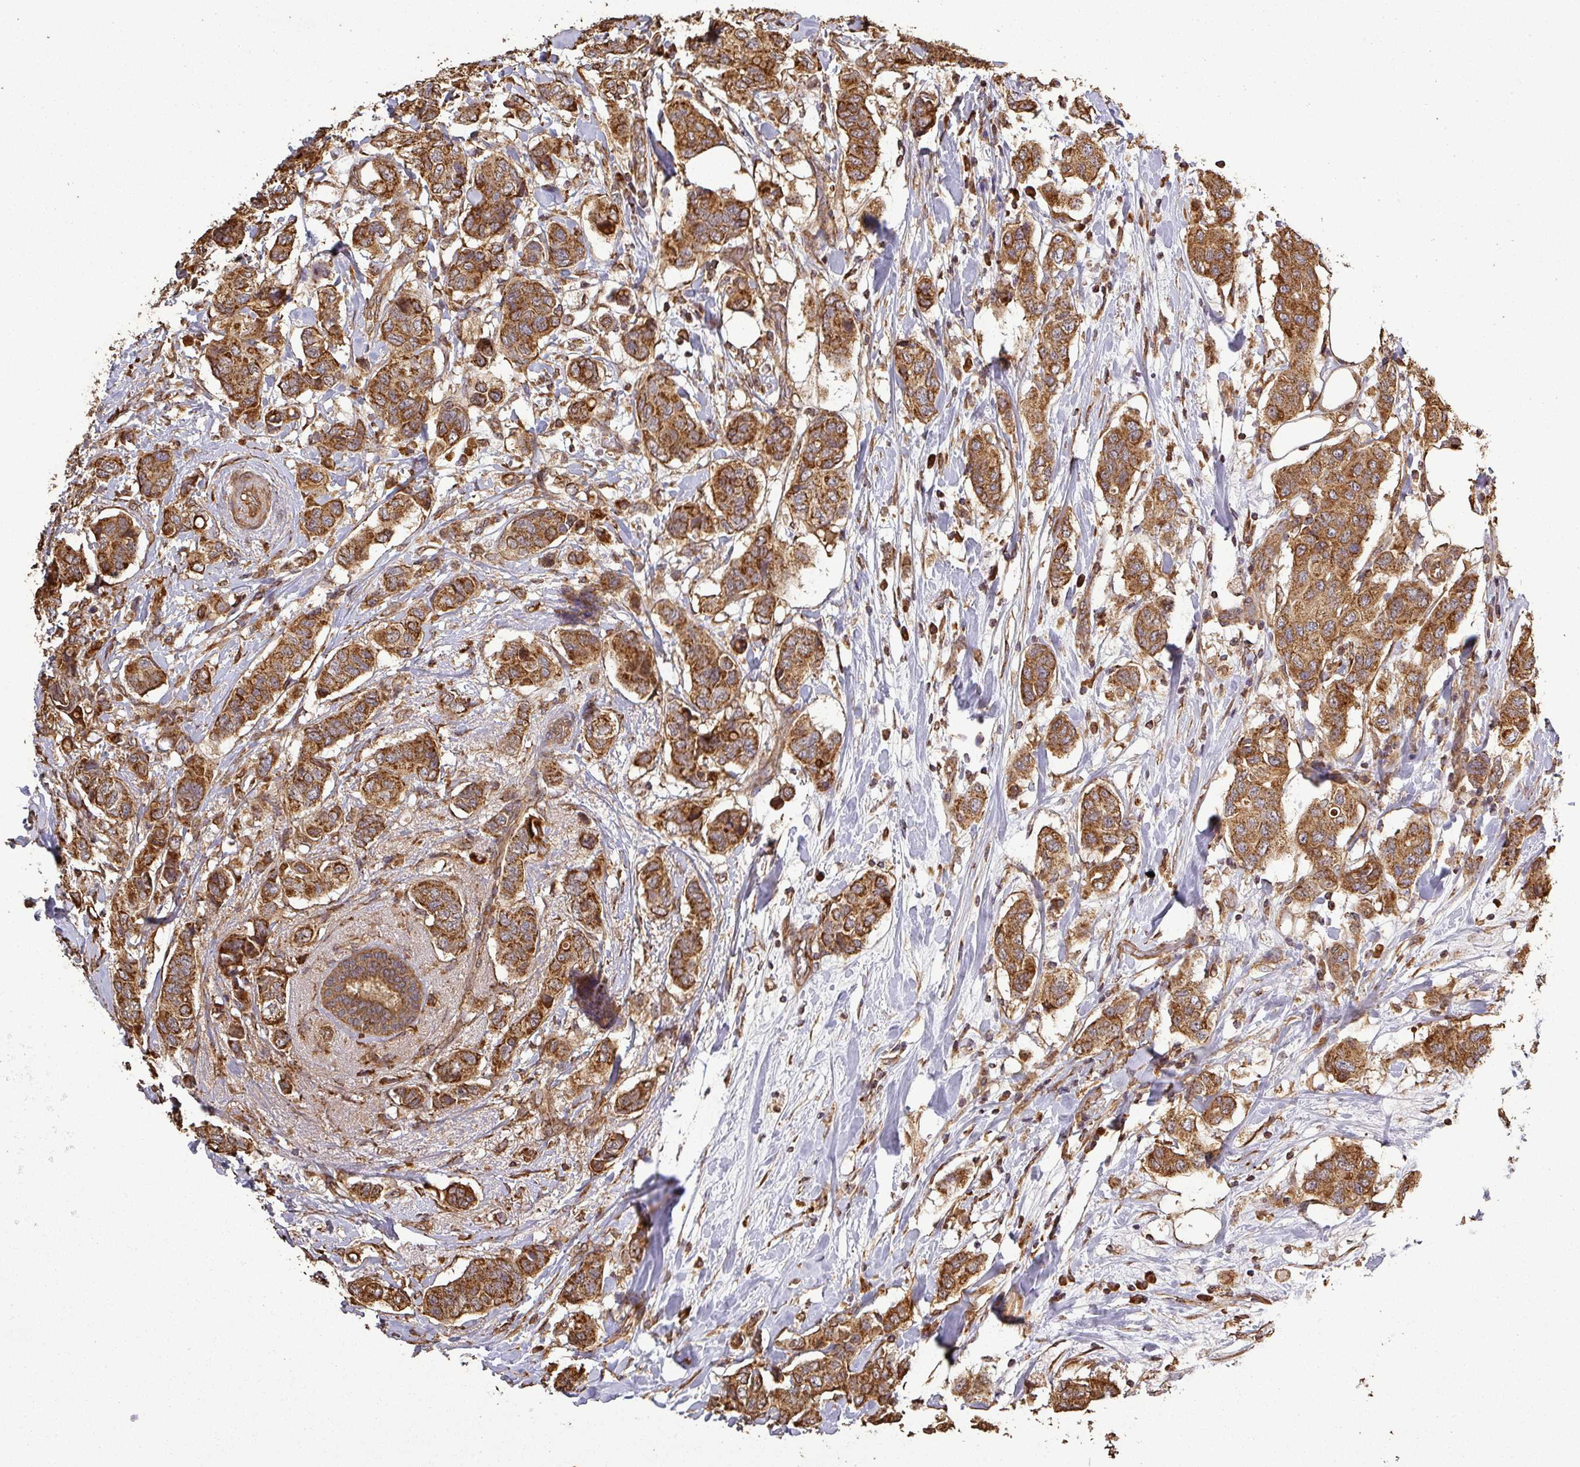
{"staining": {"intensity": "strong", "quantity": ">75%", "location": "cytoplasmic/membranous"}, "tissue": "breast cancer", "cell_type": "Tumor cells", "image_type": "cancer", "snomed": [{"axis": "morphology", "description": "Lobular carcinoma"}, {"axis": "topography", "description": "Breast"}], "caption": "Human breast lobular carcinoma stained with a protein marker shows strong staining in tumor cells.", "gene": "PLEKHM1", "patient": {"sex": "female", "age": 51}}